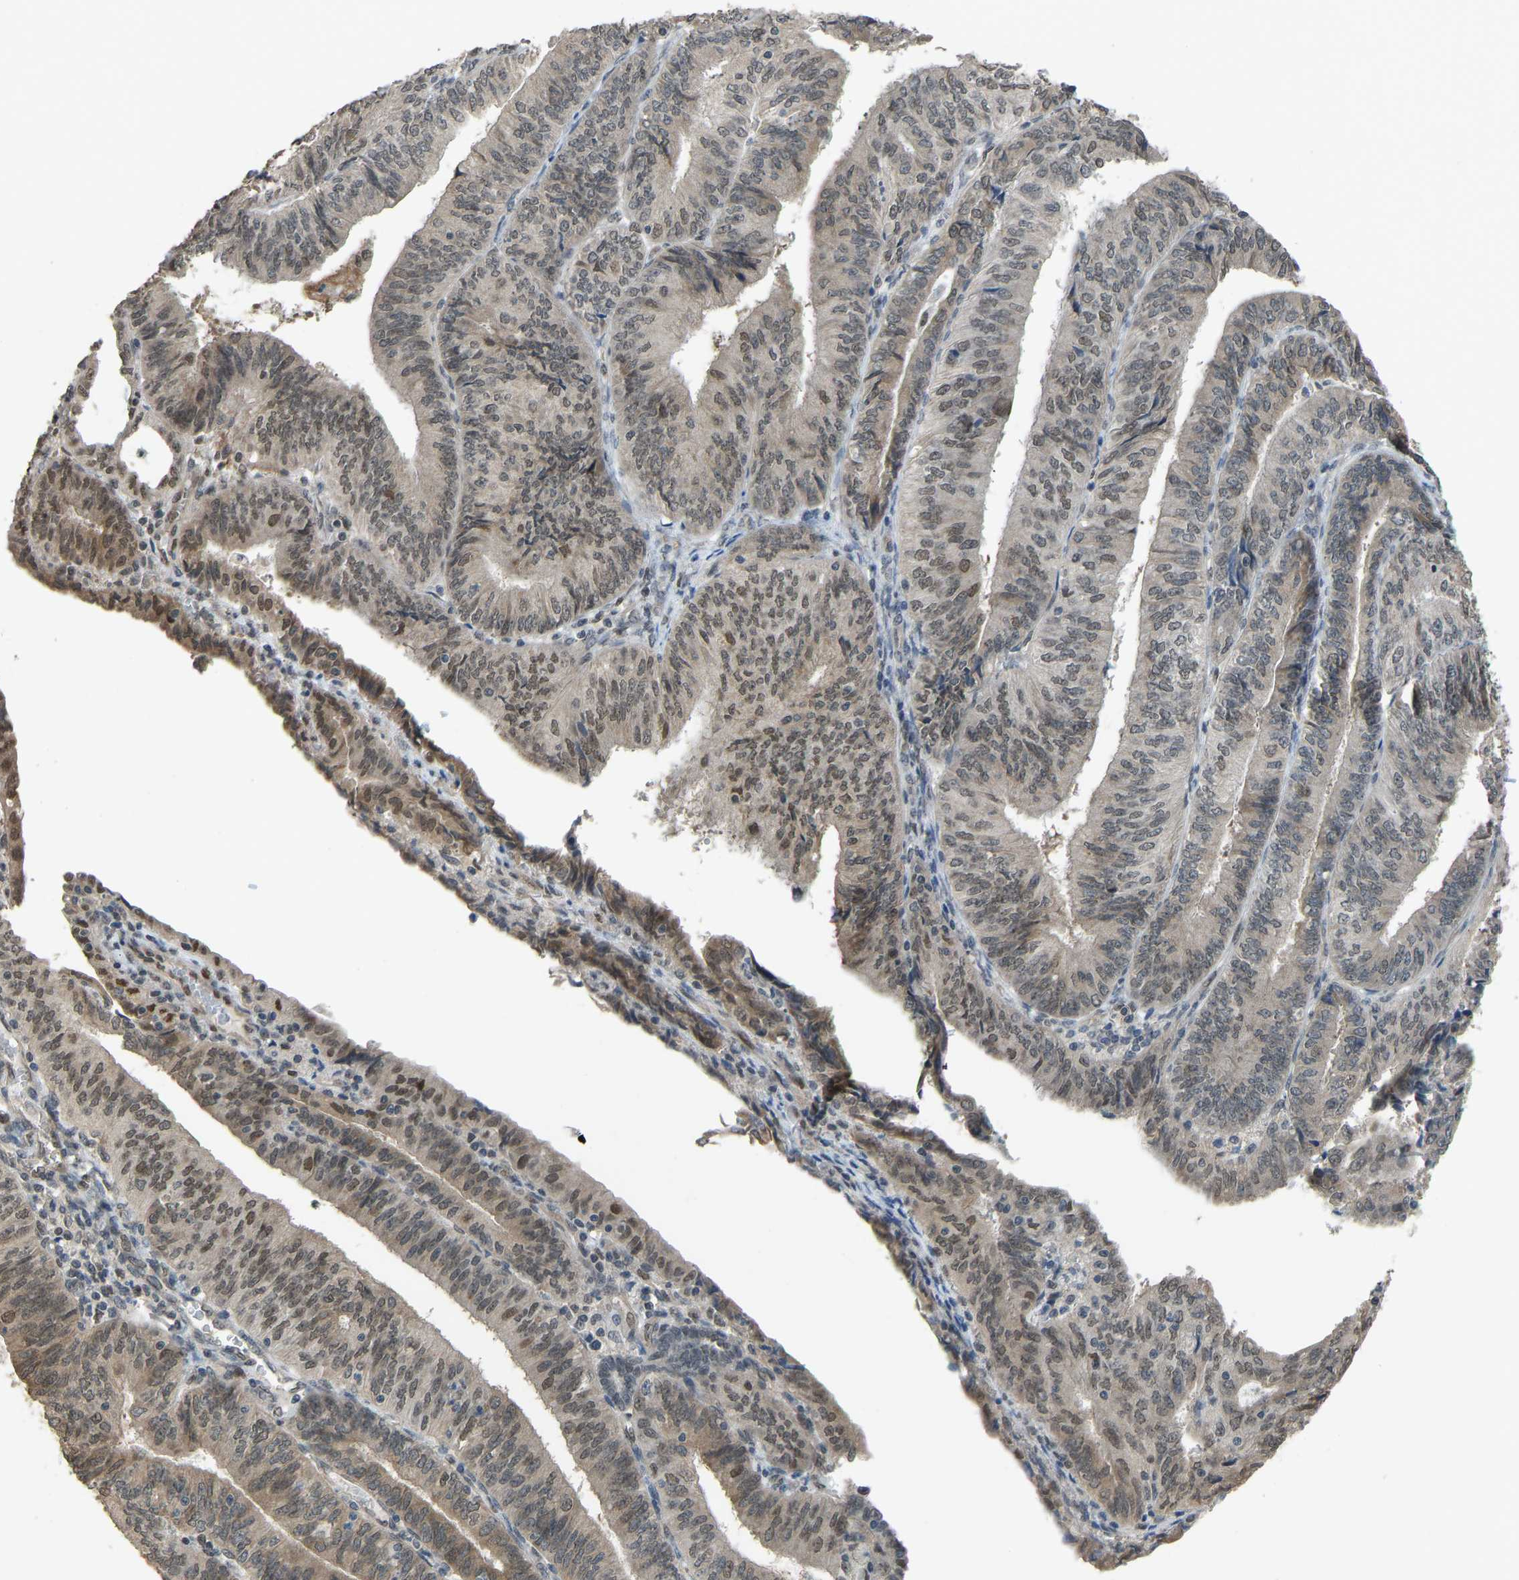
{"staining": {"intensity": "weak", "quantity": ">75%", "location": "nuclear"}, "tissue": "endometrial cancer", "cell_type": "Tumor cells", "image_type": "cancer", "snomed": [{"axis": "morphology", "description": "Adenocarcinoma, NOS"}, {"axis": "topography", "description": "Endometrium"}], "caption": "Weak nuclear positivity for a protein is identified in about >75% of tumor cells of endometrial cancer (adenocarcinoma) using immunohistochemistry (IHC).", "gene": "KPNA6", "patient": {"sex": "female", "age": 58}}